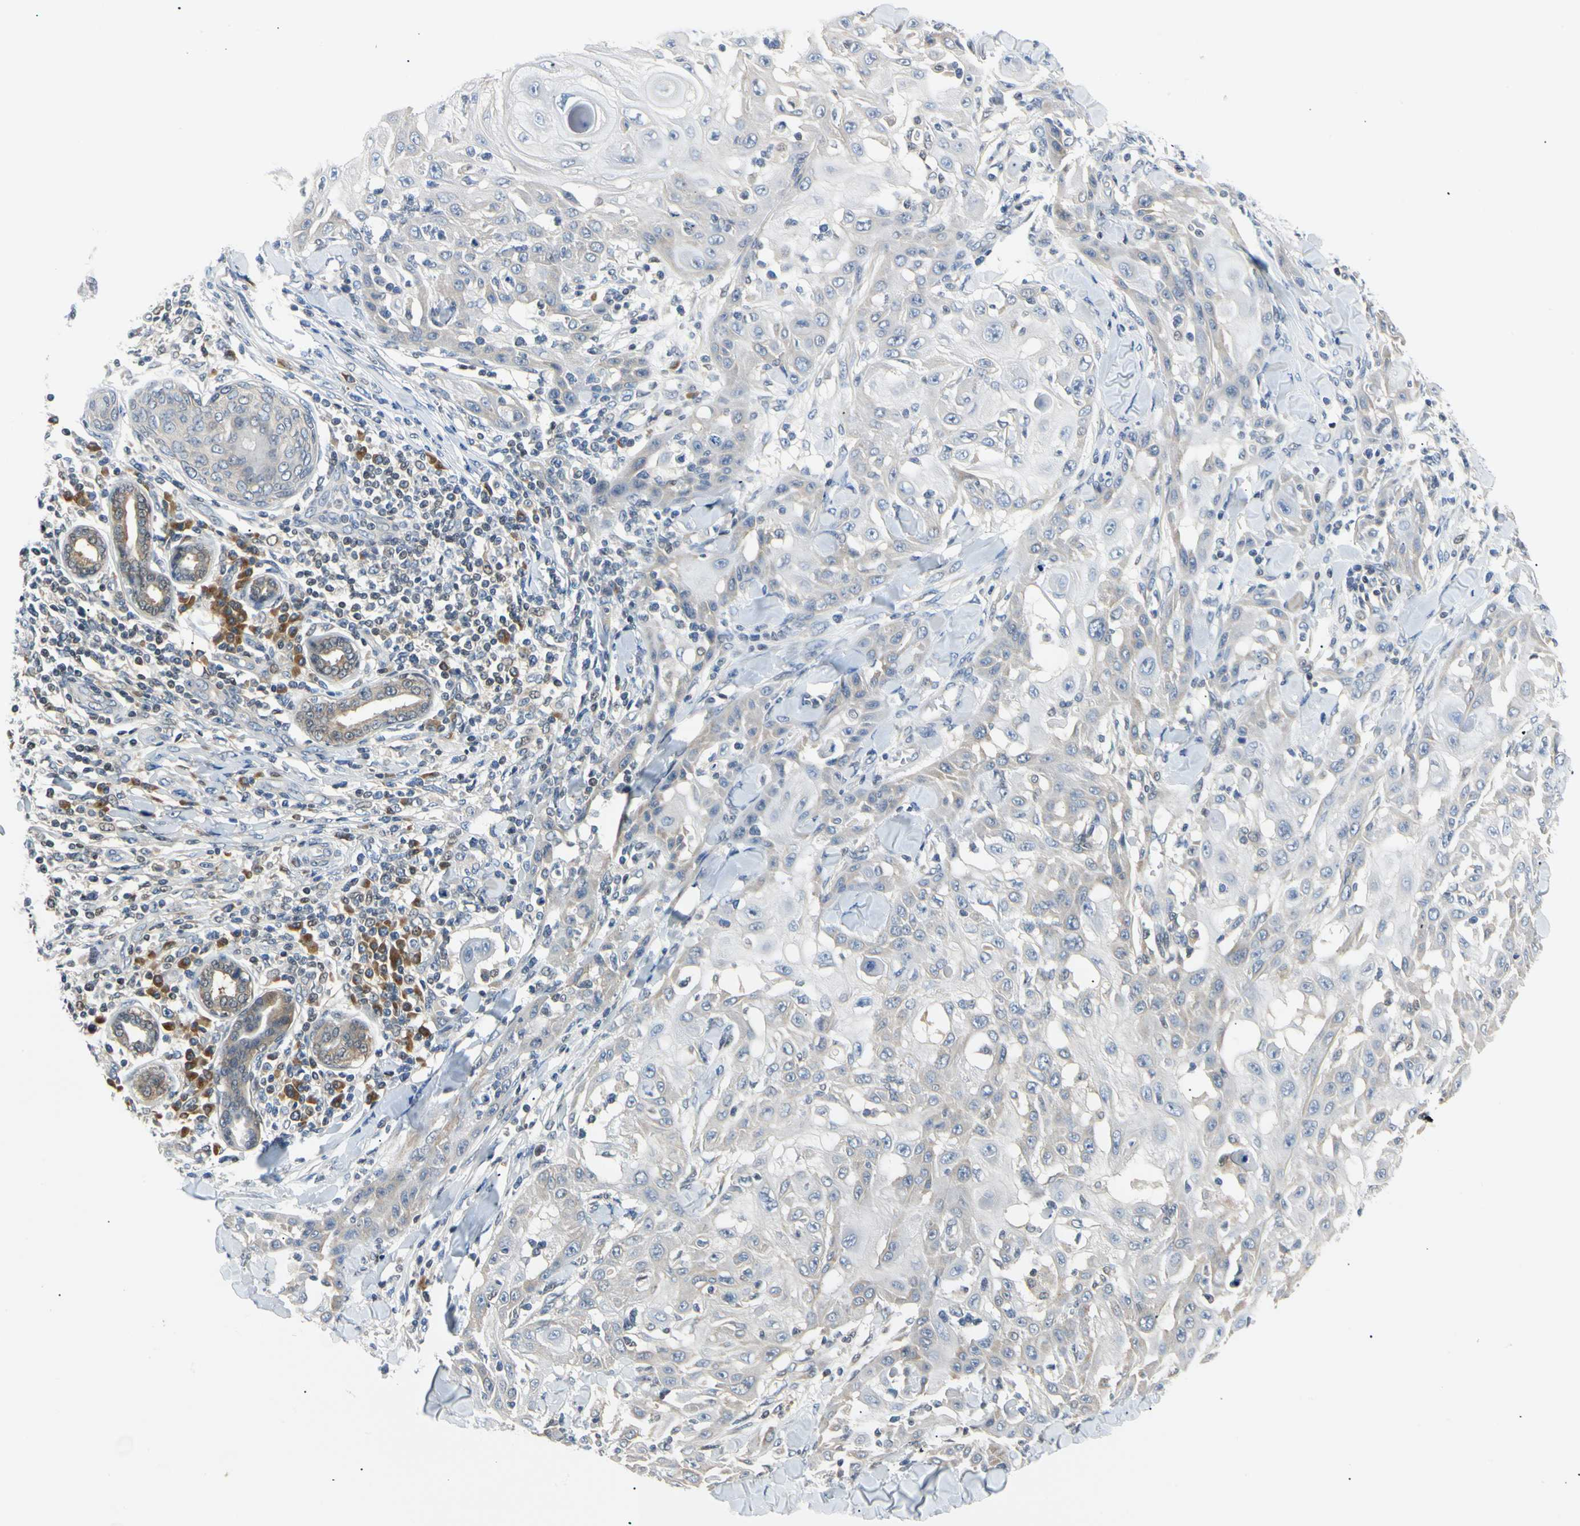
{"staining": {"intensity": "weak", "quantity": "25%-75%", "location": "cytoplasmic/membranous"}, "tissue": "skin cancer", "cell_type": "Tumor cells", "image_type": "cancer", "snomed": [{"axis": "morphology", "description": "Squamous cell carcinoma, NOS"}, {"axis": "topography", "description": "Skin"}], "caption": "Immunohistochemical staining of human squamous cell carcinoma (skin) exhibits low levels of weak cytoplasmic/membranous expression in about 25%-75% of tumor cells.", "gene": "SEC23B", "patient": {"sex": "male", "age": 24}}